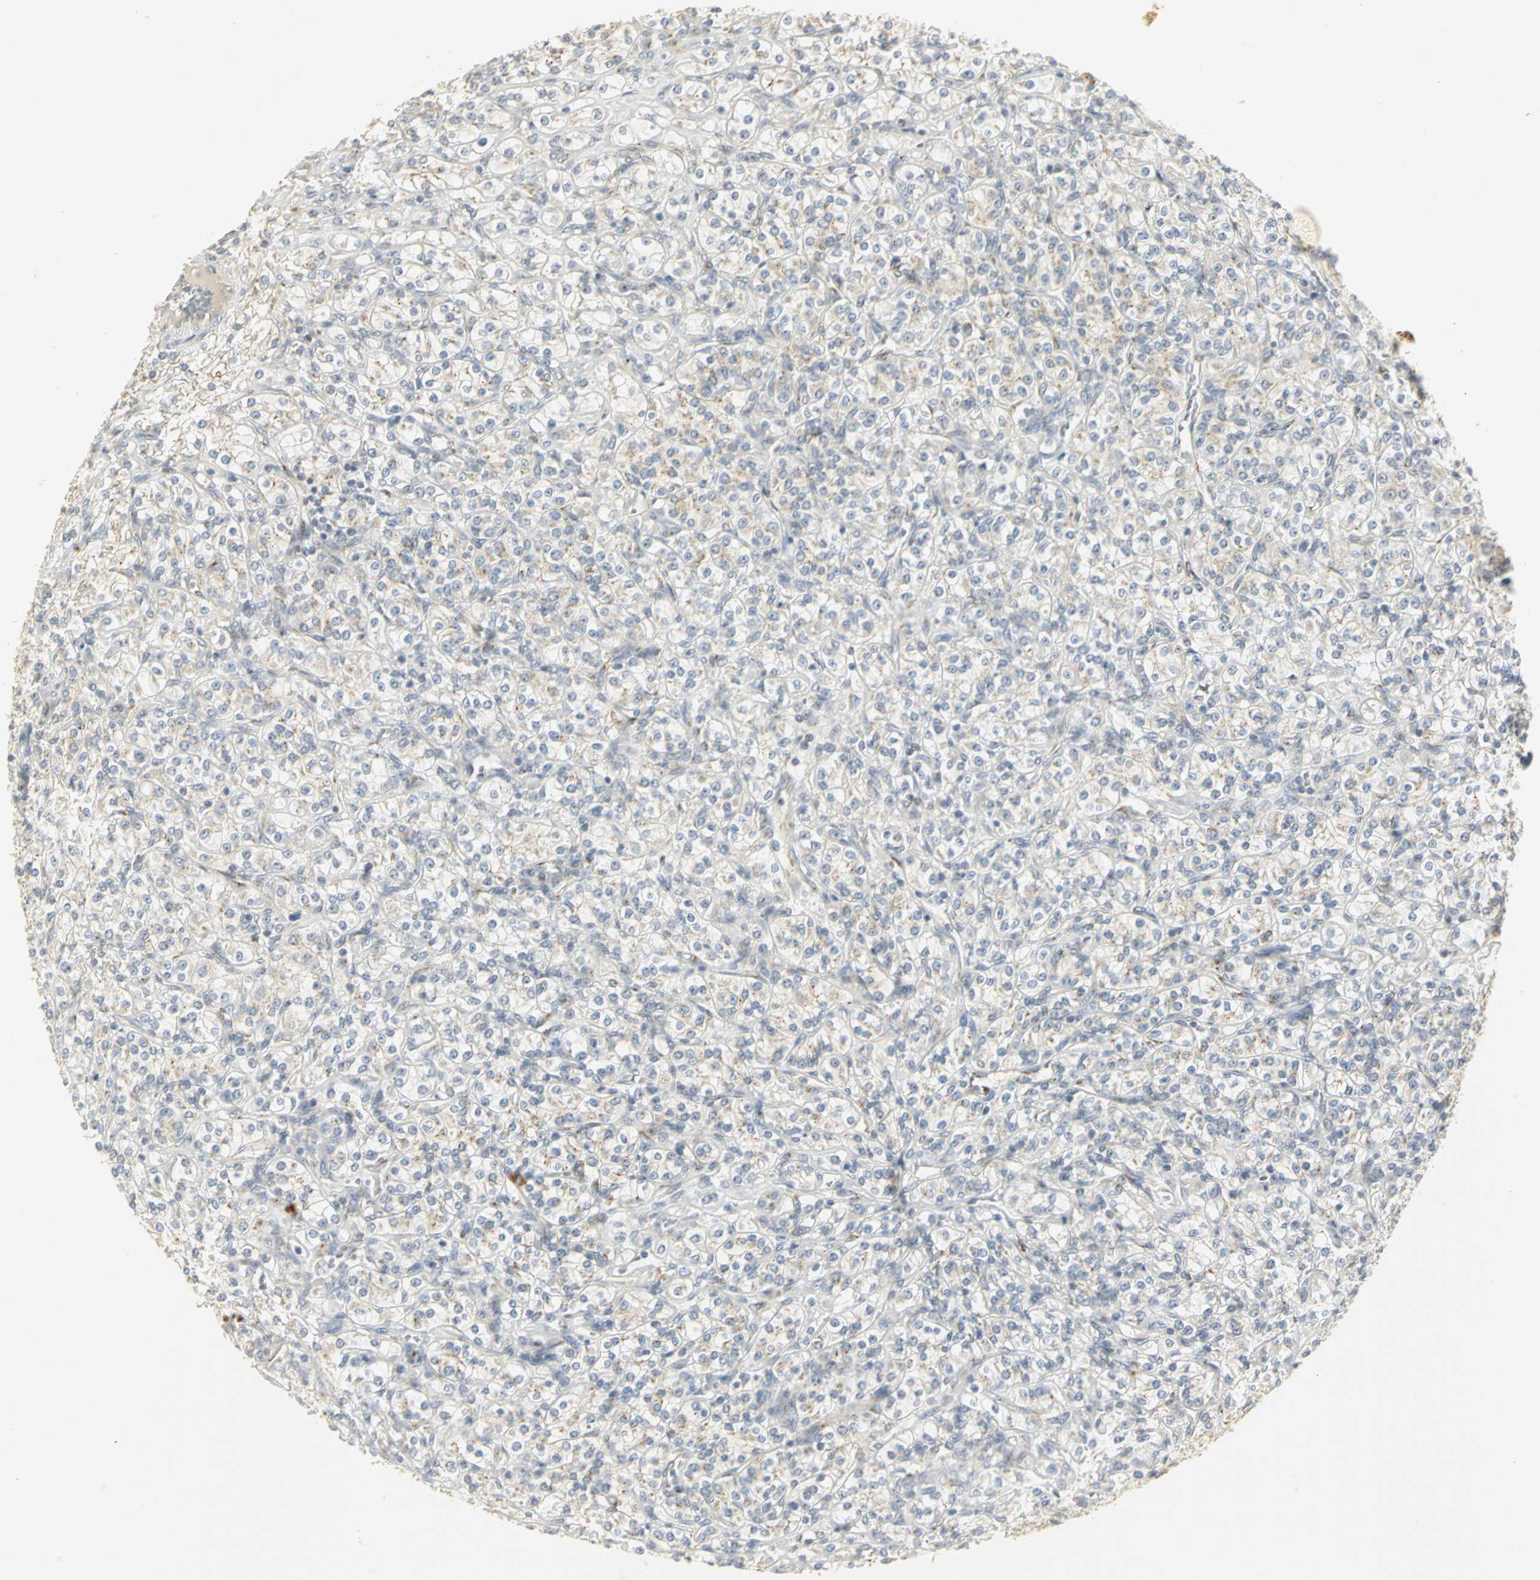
{"staining": {"intensity": "weak", "quantity": "25%-75%", "location": "cytoplasmic/membranous"}, "tissue": "renal cancer", "cell_type": "Tumor cells", "image_type": "cancer", "snomed": [{"axis": "morphology", "description": "Adenocarcinoma, NOS"}, {"axis": "topography", "description": "Kidney"}], "caption": "Immunohistochemistry image of human renal cancer stained for a protein (brown), which demonstrates low levels of weak cytoplasmic/membranous positivity in about 25%-75% of tumor cells.", "gene": "TM9SF2", "patient": {"sex": "male", "age": 77}}